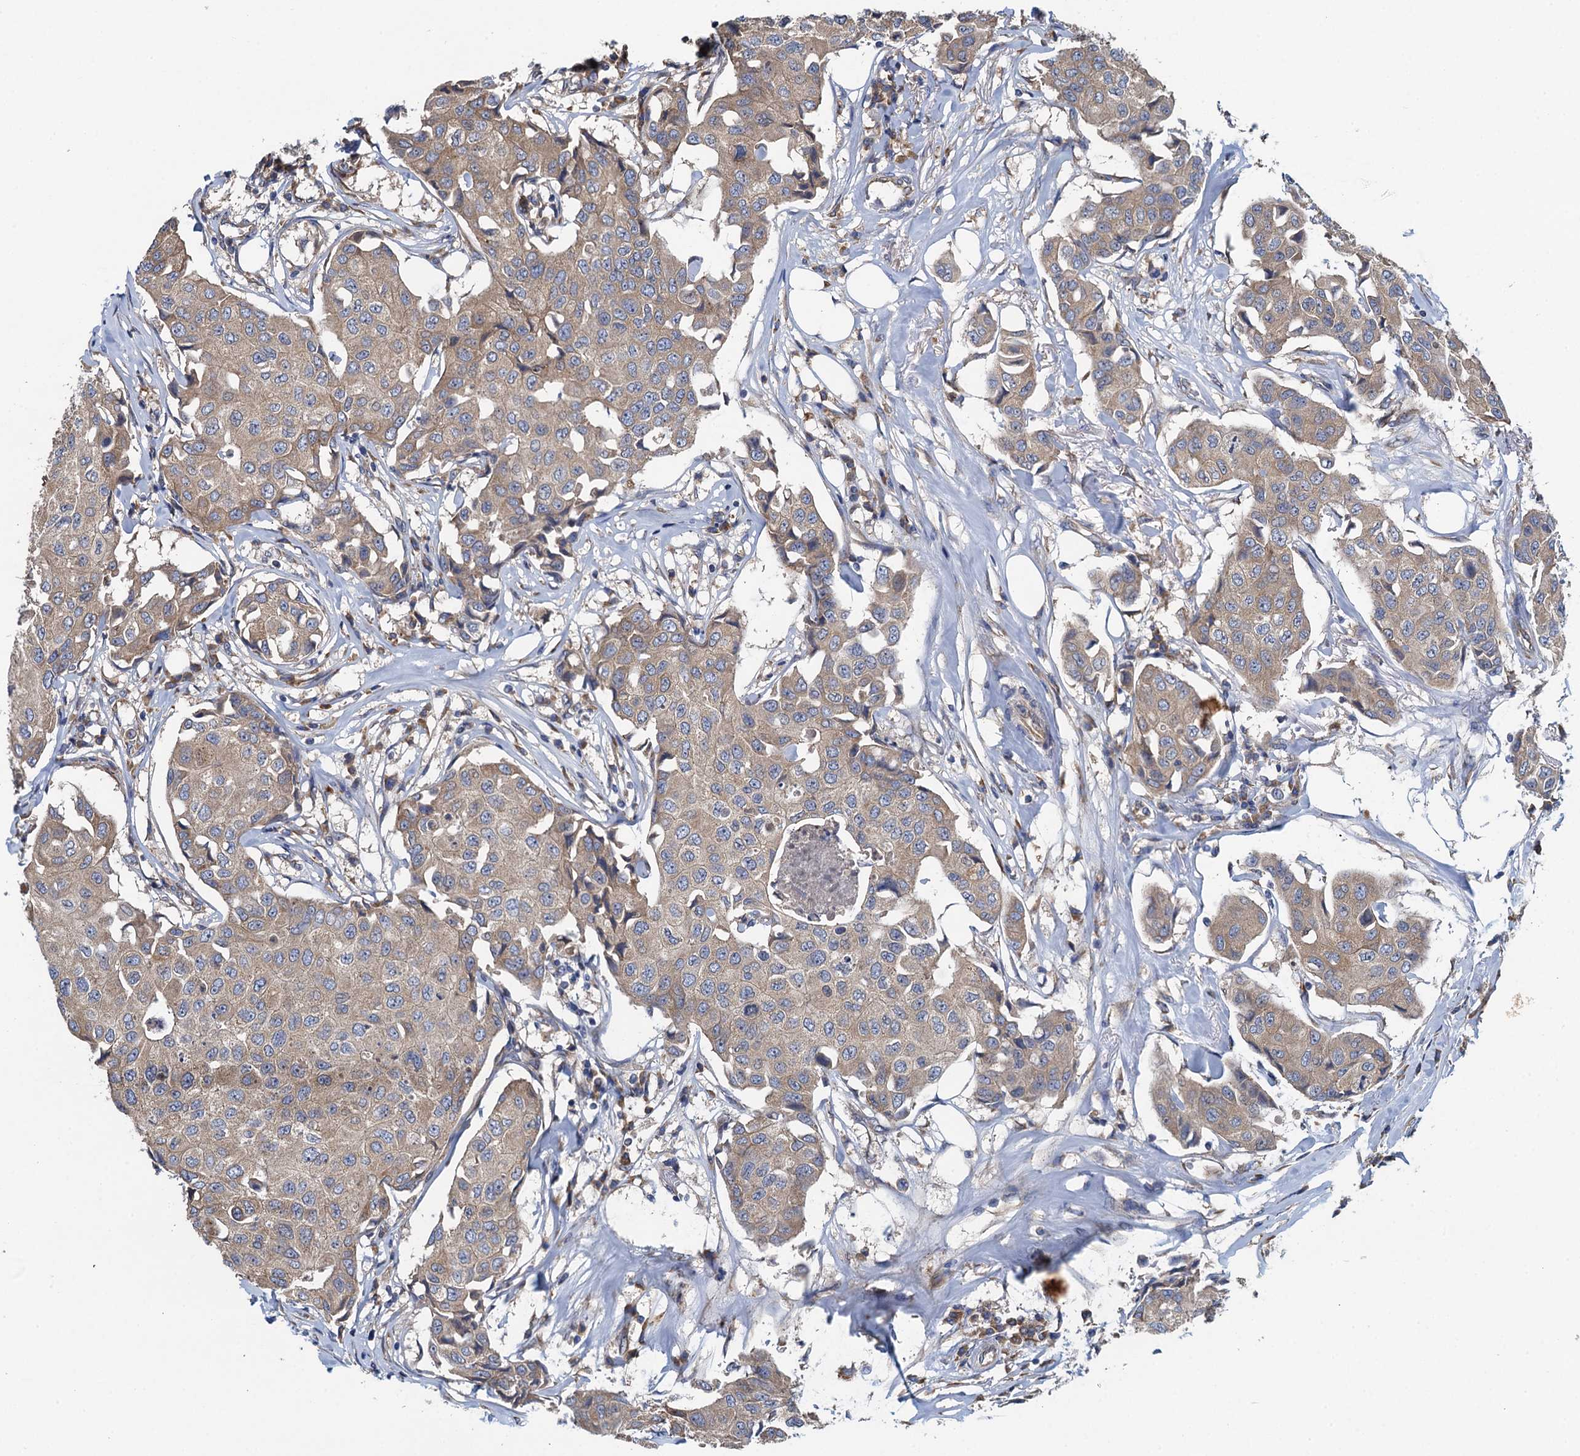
{"staining": {"intensity": "weak", "quantity": "25%-75%", "location": "cytoplasmic/membranous"}, "tissue": "breast cancer", "cell_type": "Tumor cells", "image_type": "cancer", "snomed": [{"axis": "morphology", "description": "Duct carcinoma"}, {"axis": "topography", "description": "Breast"}], "caption": "Breast intraductal carcinoma was stained to show a protein in brown. There is low levels of weak cytoplasmic/membranous staining in approximately 25%-75% of tumor cells.", "gene": "ADCY9", "patient": {"sex": "female", "age": 80}}